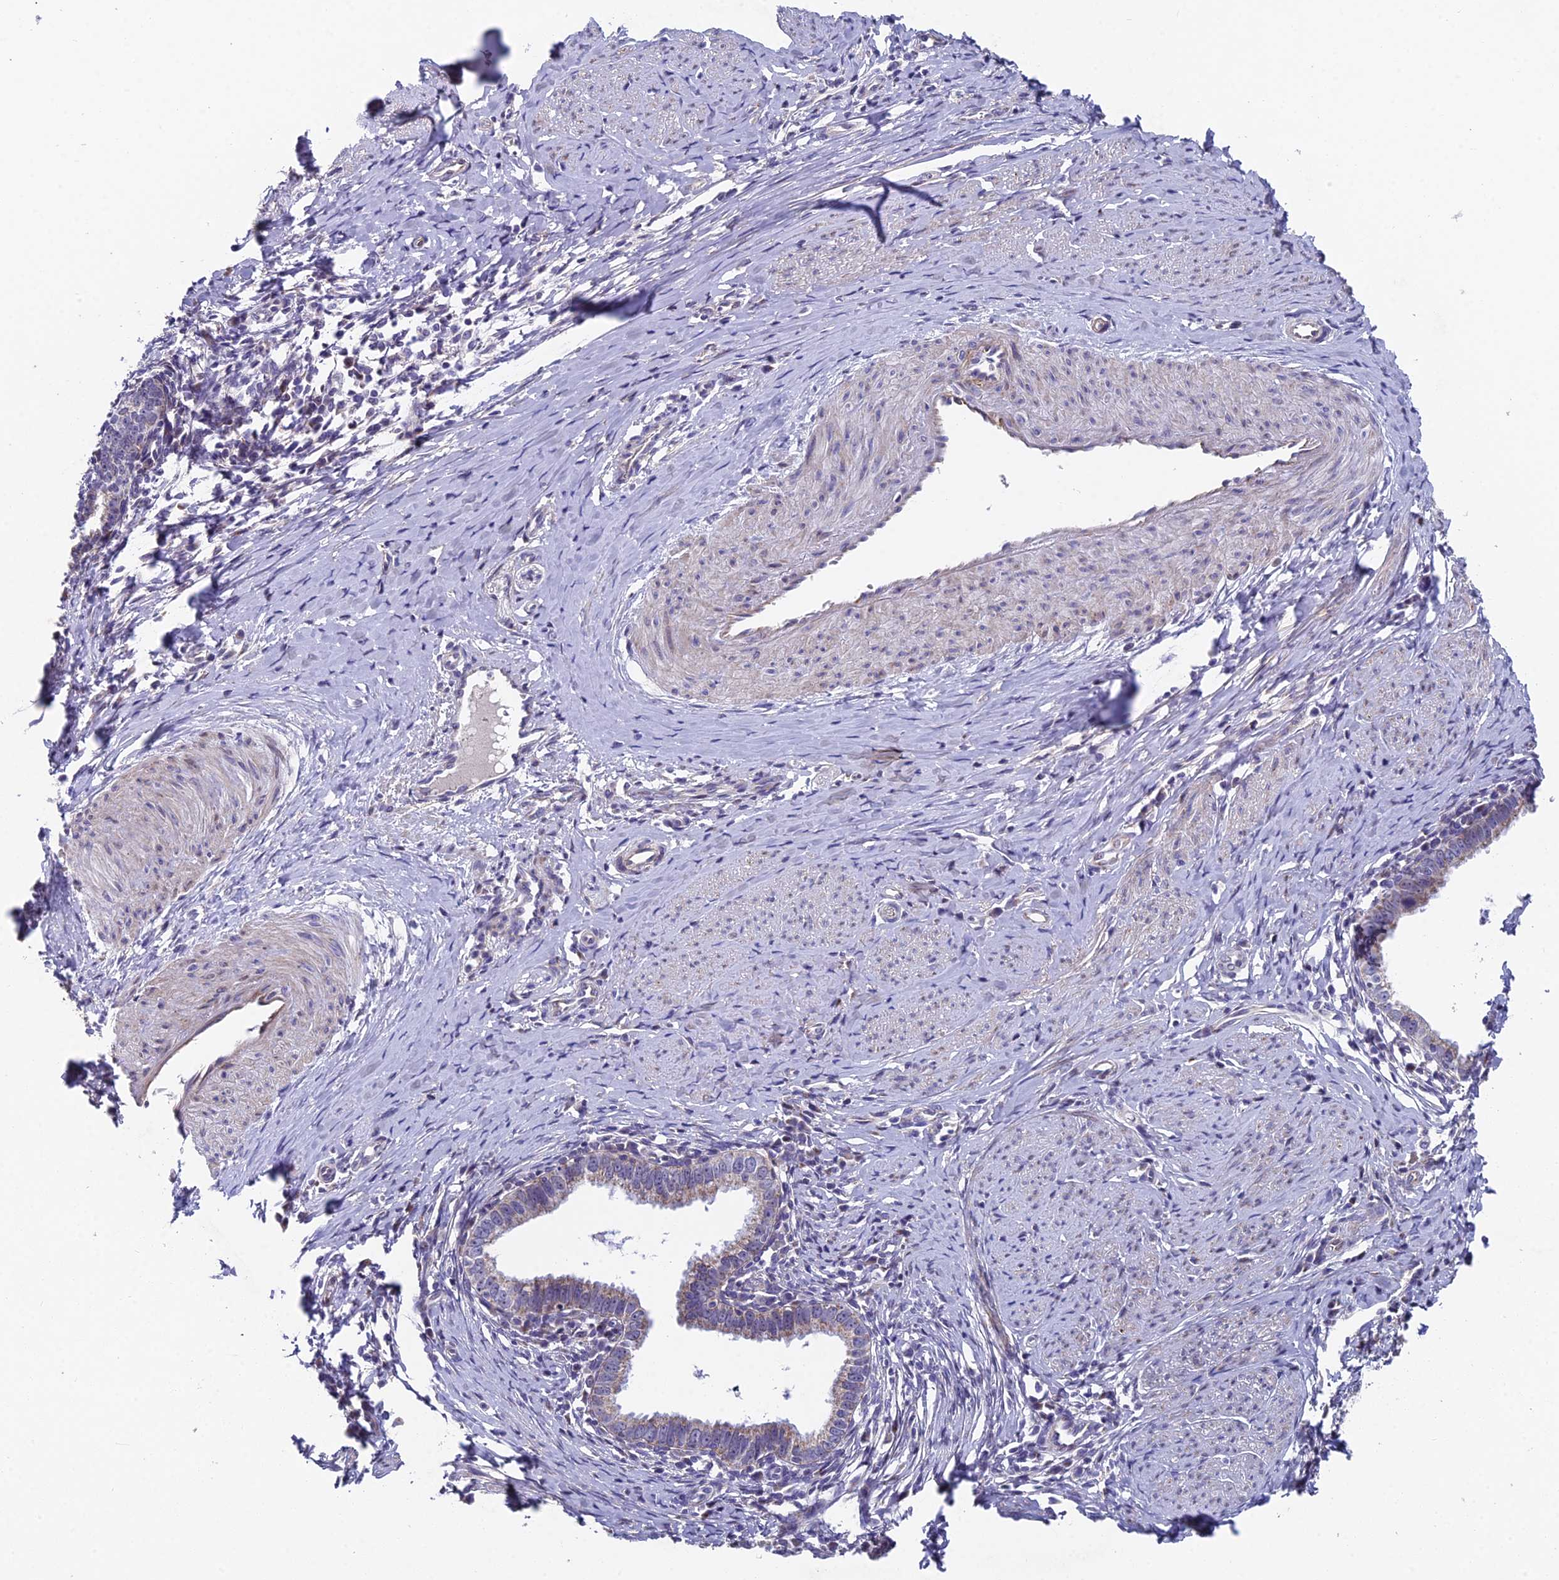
{"staining": {"intensity": "negative", "quantity": "none", "location": "none"}, "tissue": "cervical cancer", "cell_type": "Tumor cells", "image_type": "cancer", "snomed": [{"axis": "morphology", "description": "Adenocarcinoma, NOS"}, {"axis": "topography", "description": "Cervix"}], "caption": "DAB (3,3'-diaminobenzidine) immunohistochemical staining of cervical cancer (adenocarcinoma) reveals no significant positivity in tumor cells. (DAB immunohistochemistry (IHC) visualized using brightfield microscopy, high magnification).", "gene": "XKR9", "patient": {"sex": "female", "age": 36}}